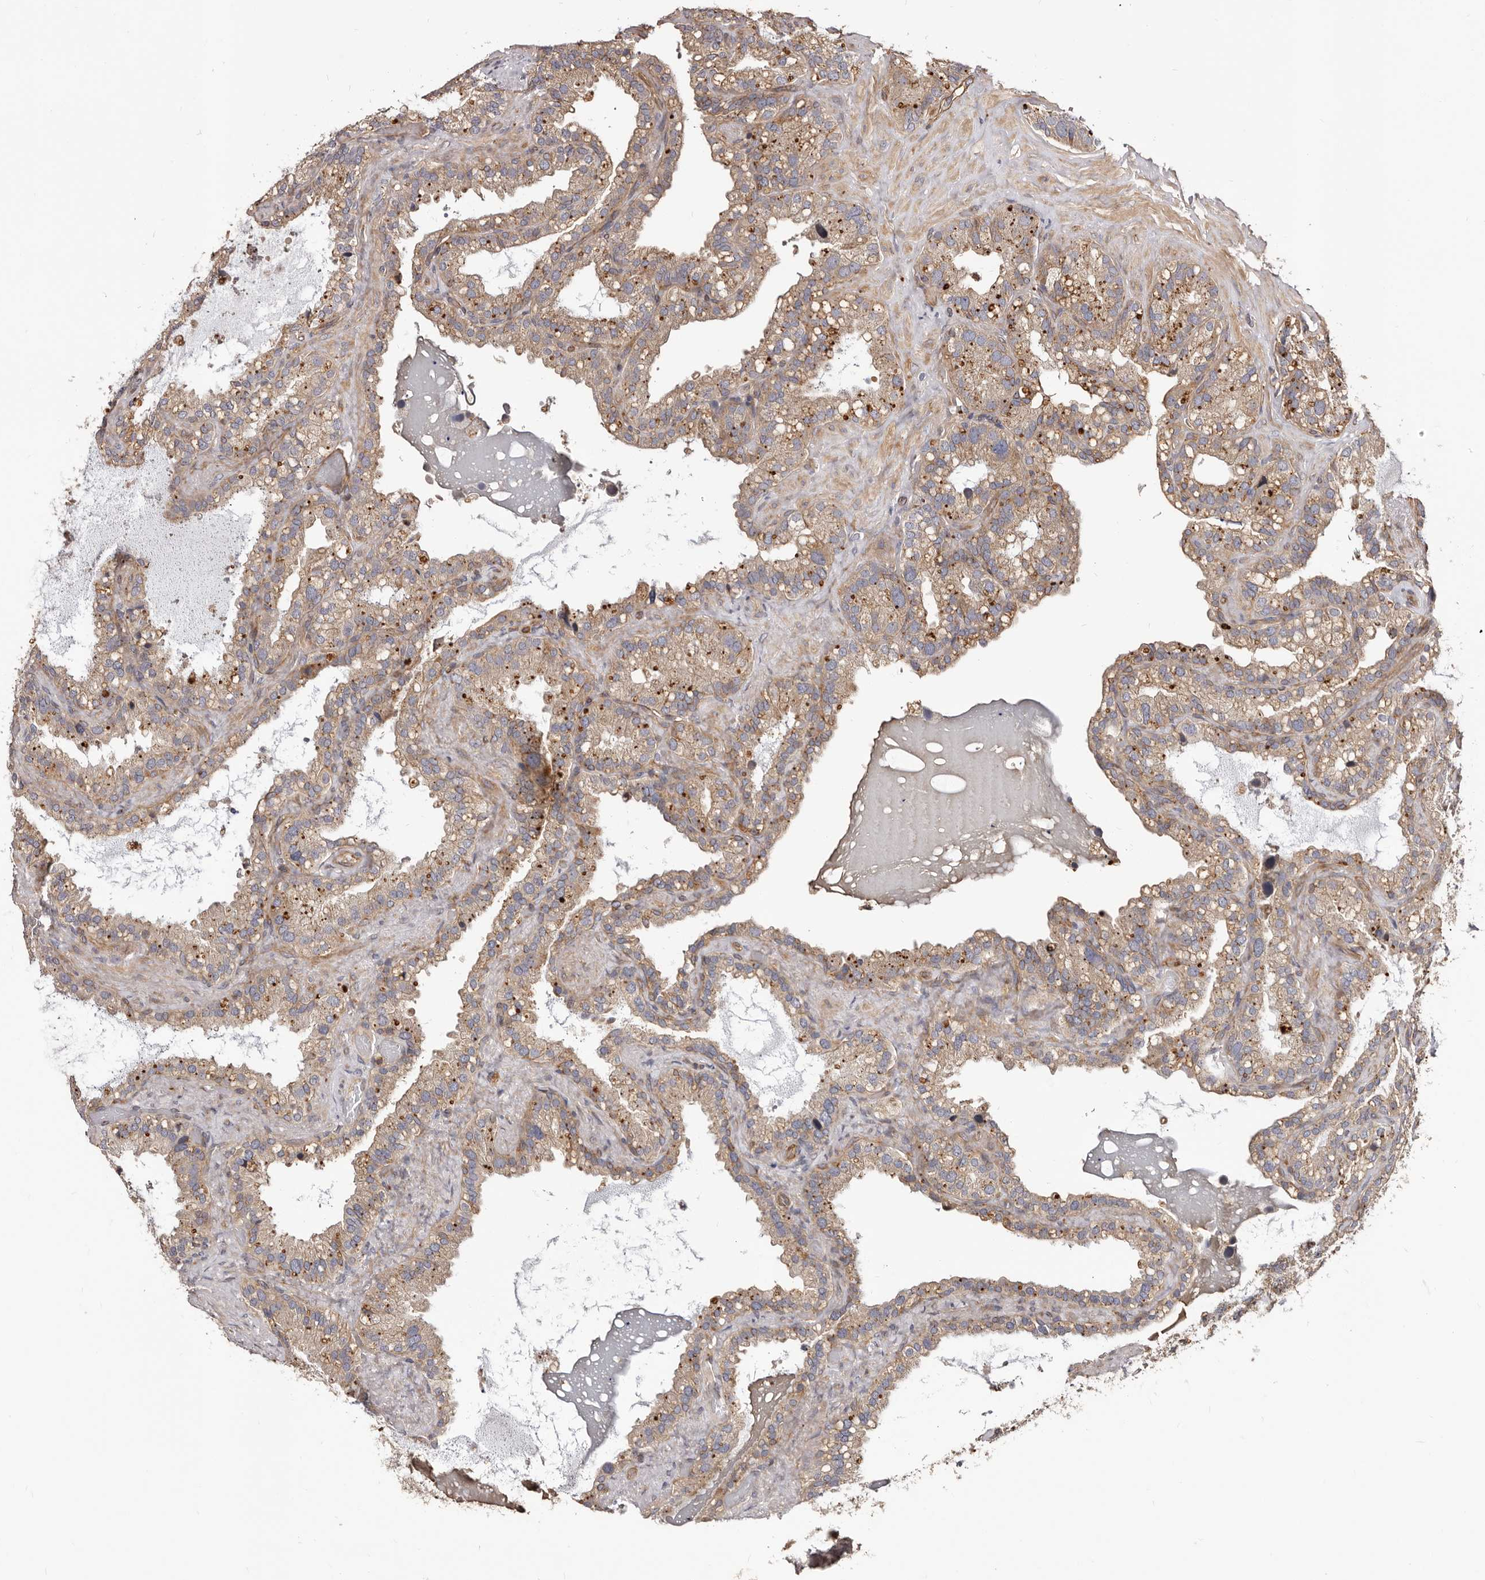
{"staining": {"intensity": "moderate", "quantity": ">75%", "location": "cytoplasmic/membranous"}, "tissue": "seminal vesicle", "cell_type": "Glandular cells", "image_type": "normal", "snomed": [{"axis": "morphology", "description": "Normal tissue, NOS"}, {"axis": "topography", "description": "Prostate"}, {"axis": "topography", "description": "Seminal veicle"}], "caption": "Seminal vesicle stained with DAB (3,3'-diaminobenzidine) immunohistochemistry exhibits medium levels of moderate cytoplasmic/membranous positivity in approximately >75% of glandular cells.", "gene": "GTPBP1", "patient": {"sex": "male", "age": 68}}